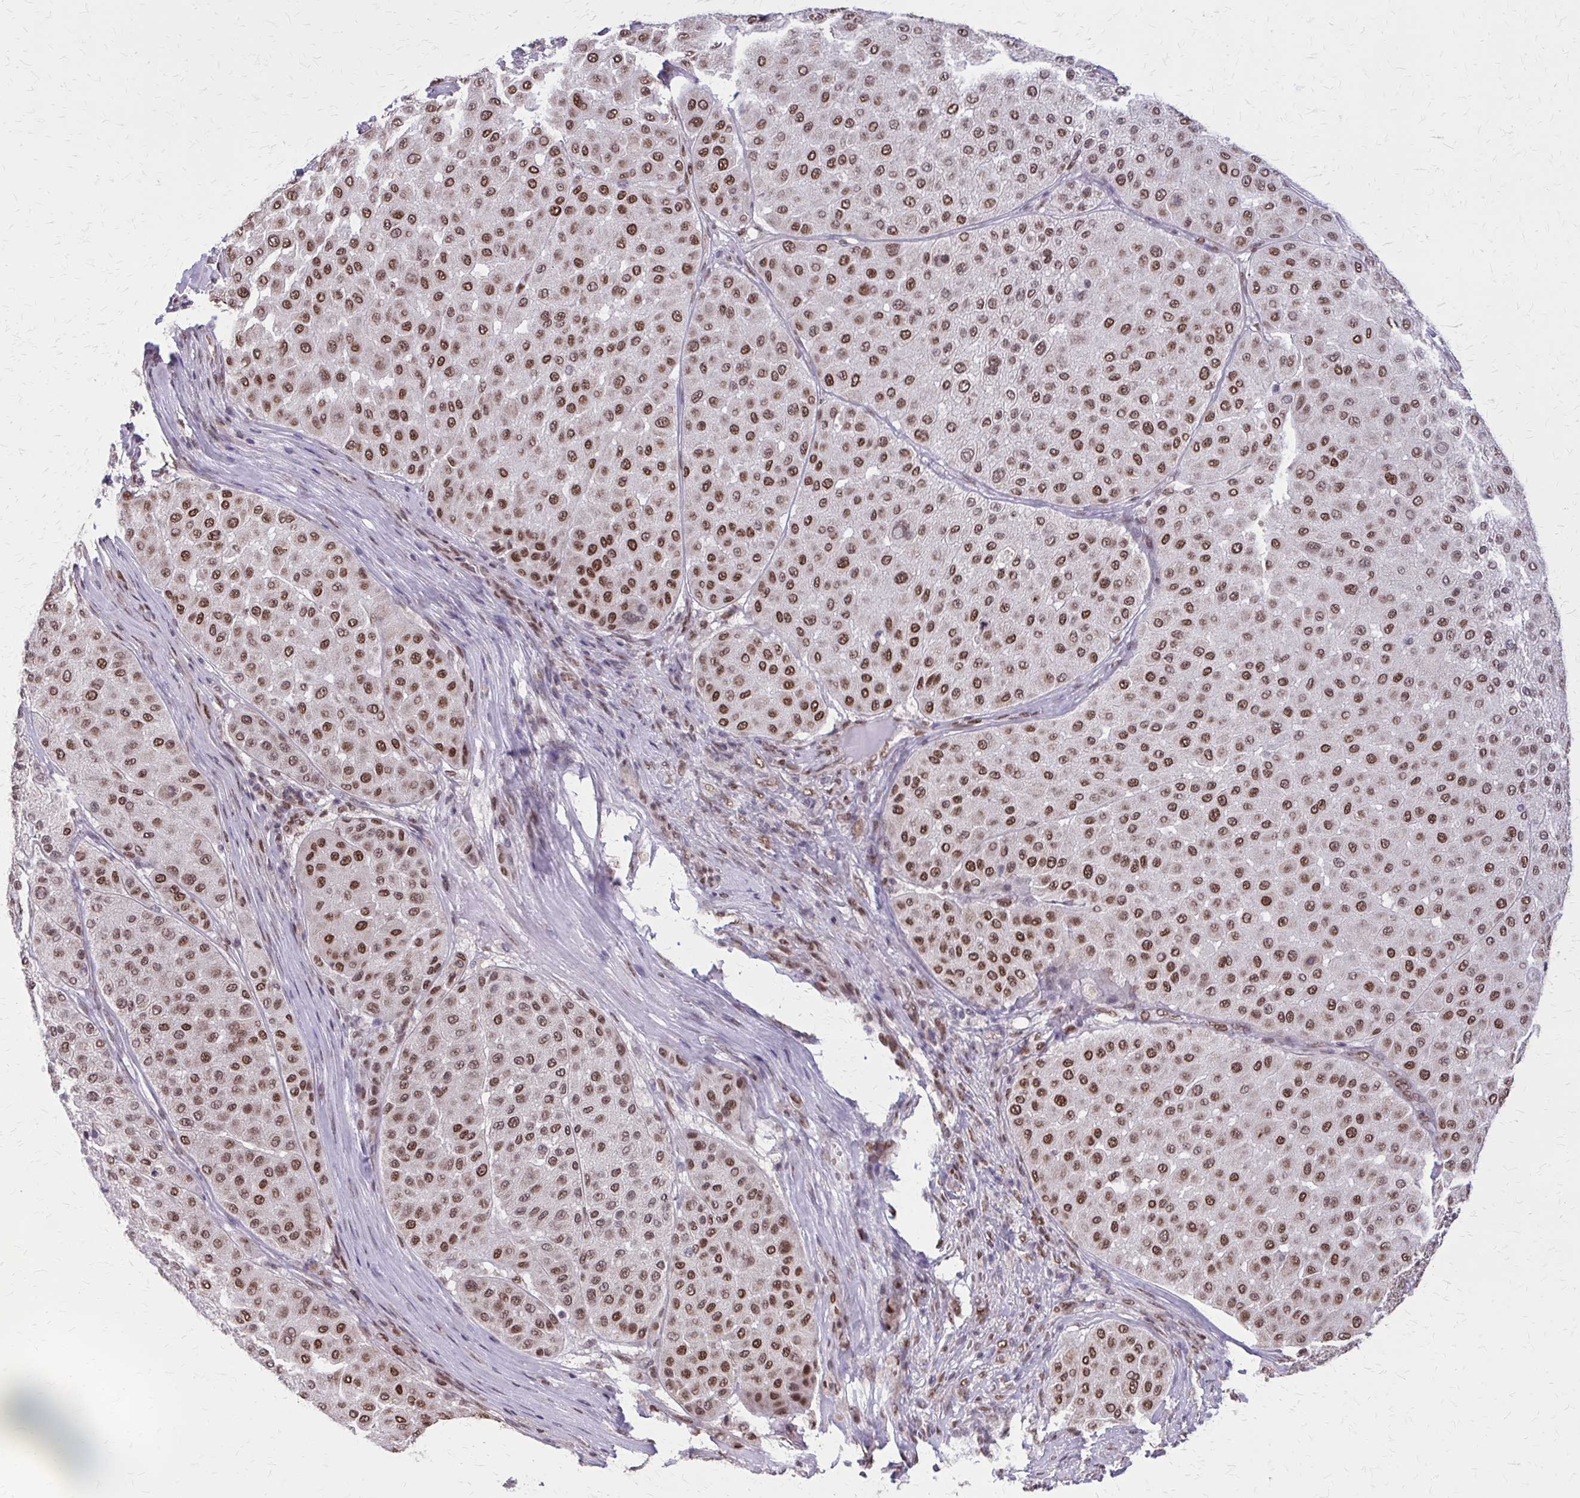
{"staining": {"intensity": "moderate", "quantity": ">75%", "location": "nuclear"}, "tissue": "melanoma", "cell_type": "Tumor cells", "image_type": "cancer", "snomed": [{"axis": "morphology", "description": "Malignant melanoma, Metastatic site"}, {"axis": "topography", "description": "Smooth muscle"}], "caption": "There is medium levels of moderate nuclear staining in tumor cells of melanoma, as demonstrated by immunohistochemical staining (brown color).", "gene": "TTF1", "patient": {"sex": "male", "age": 41}}